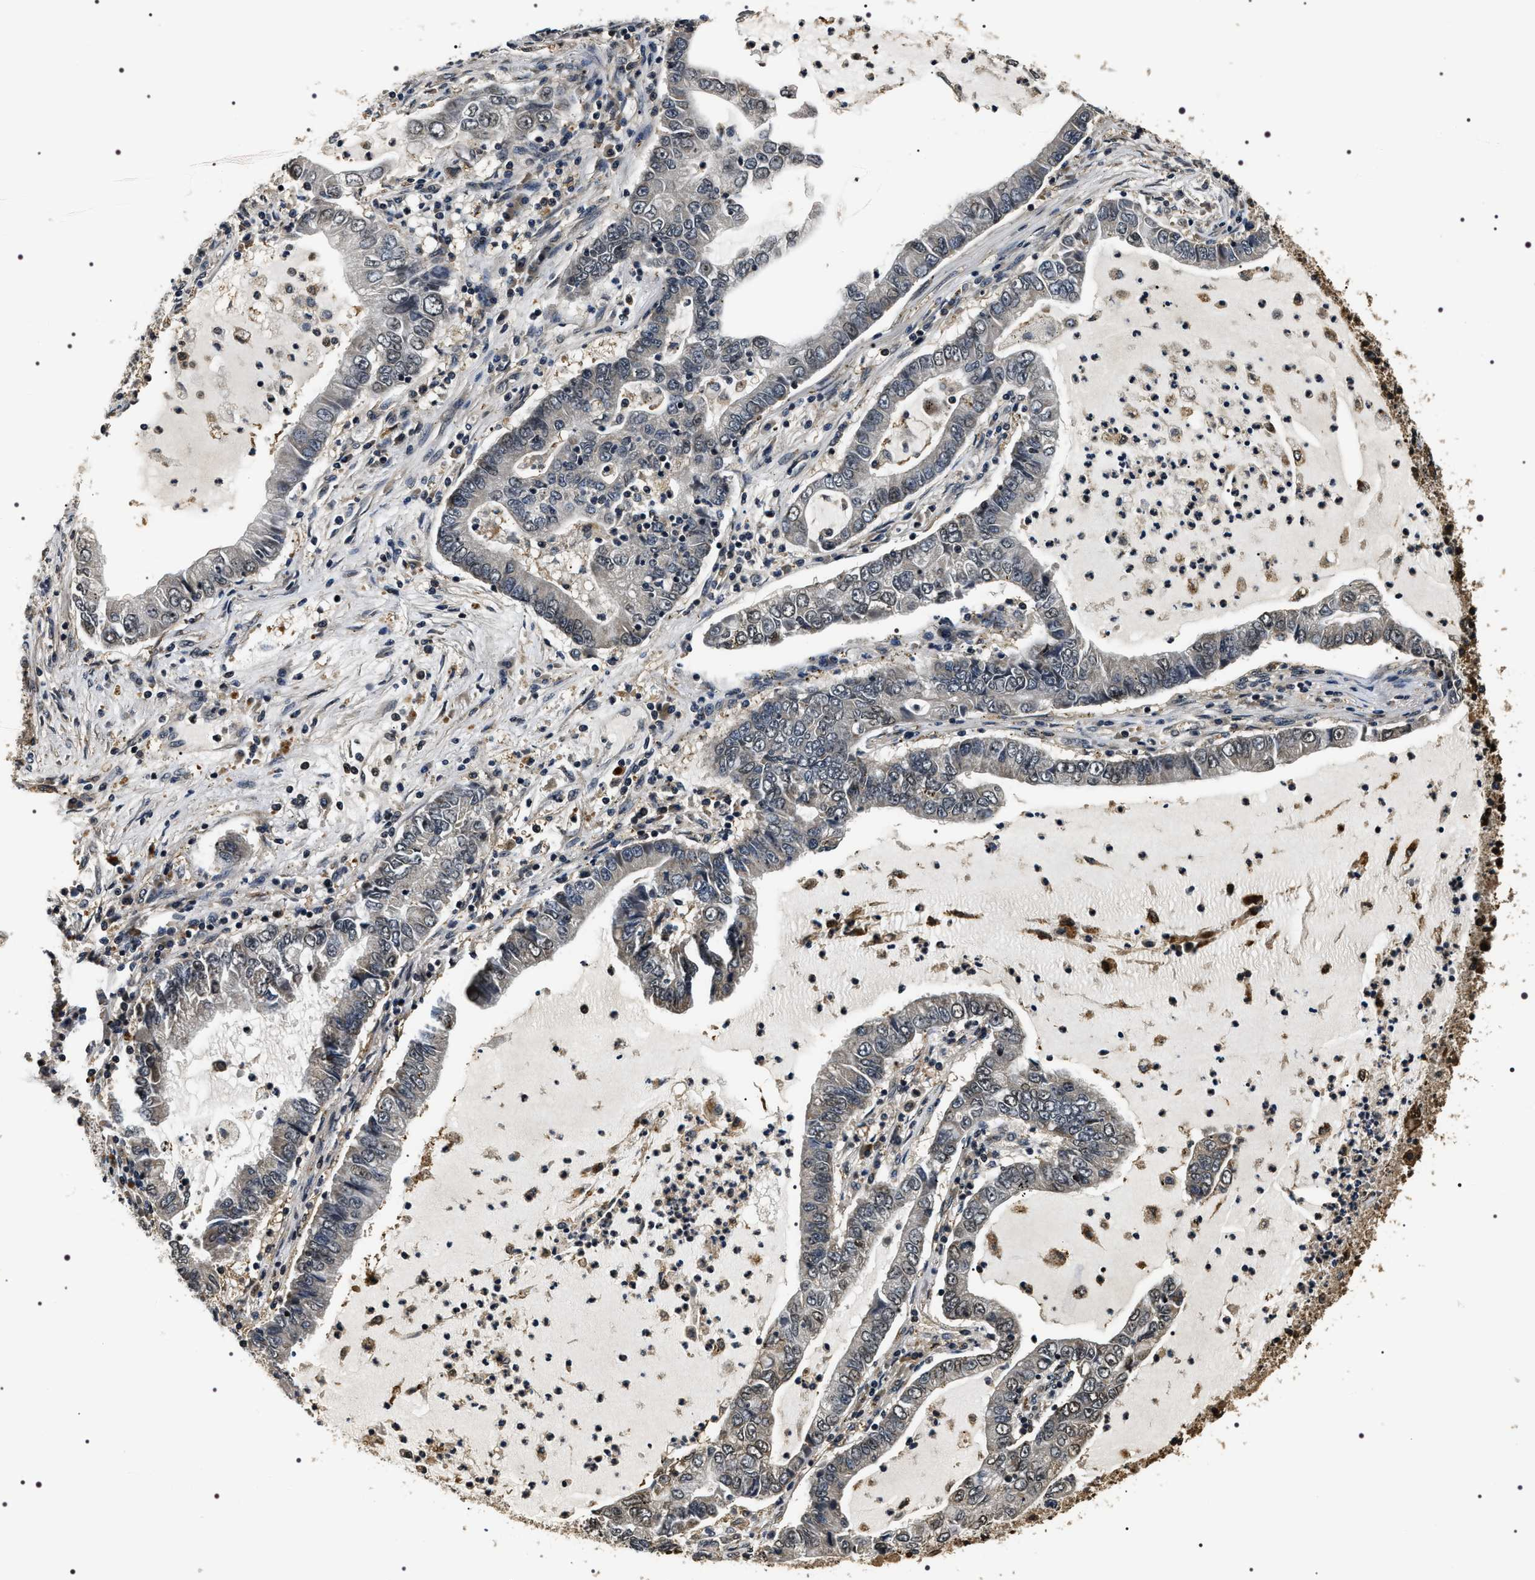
{"staining": {"intensity": "weak", "quantity": "<25%", "location": "cytoplasmic/membranous,nuclear"}, "tissue": "lung cancer", "cell_type": "Tumor cells", "image_type": "cancer", "snomed": [{"axis": "morphology", "description": "Adenocarcinoma, NOS"}, {"axis": "topography", "description": "Lung"}], "caption": "An immunohistochemistry (IHC) micrograph of lung adenocarcinoma is shown. There is no staining in tumor cells of lung adenocarcinoma. (IHC, brightfield microscopy, high magnification).", "gene": "ARHGAP22", "patient": {"sex": "female", "age": 51}}